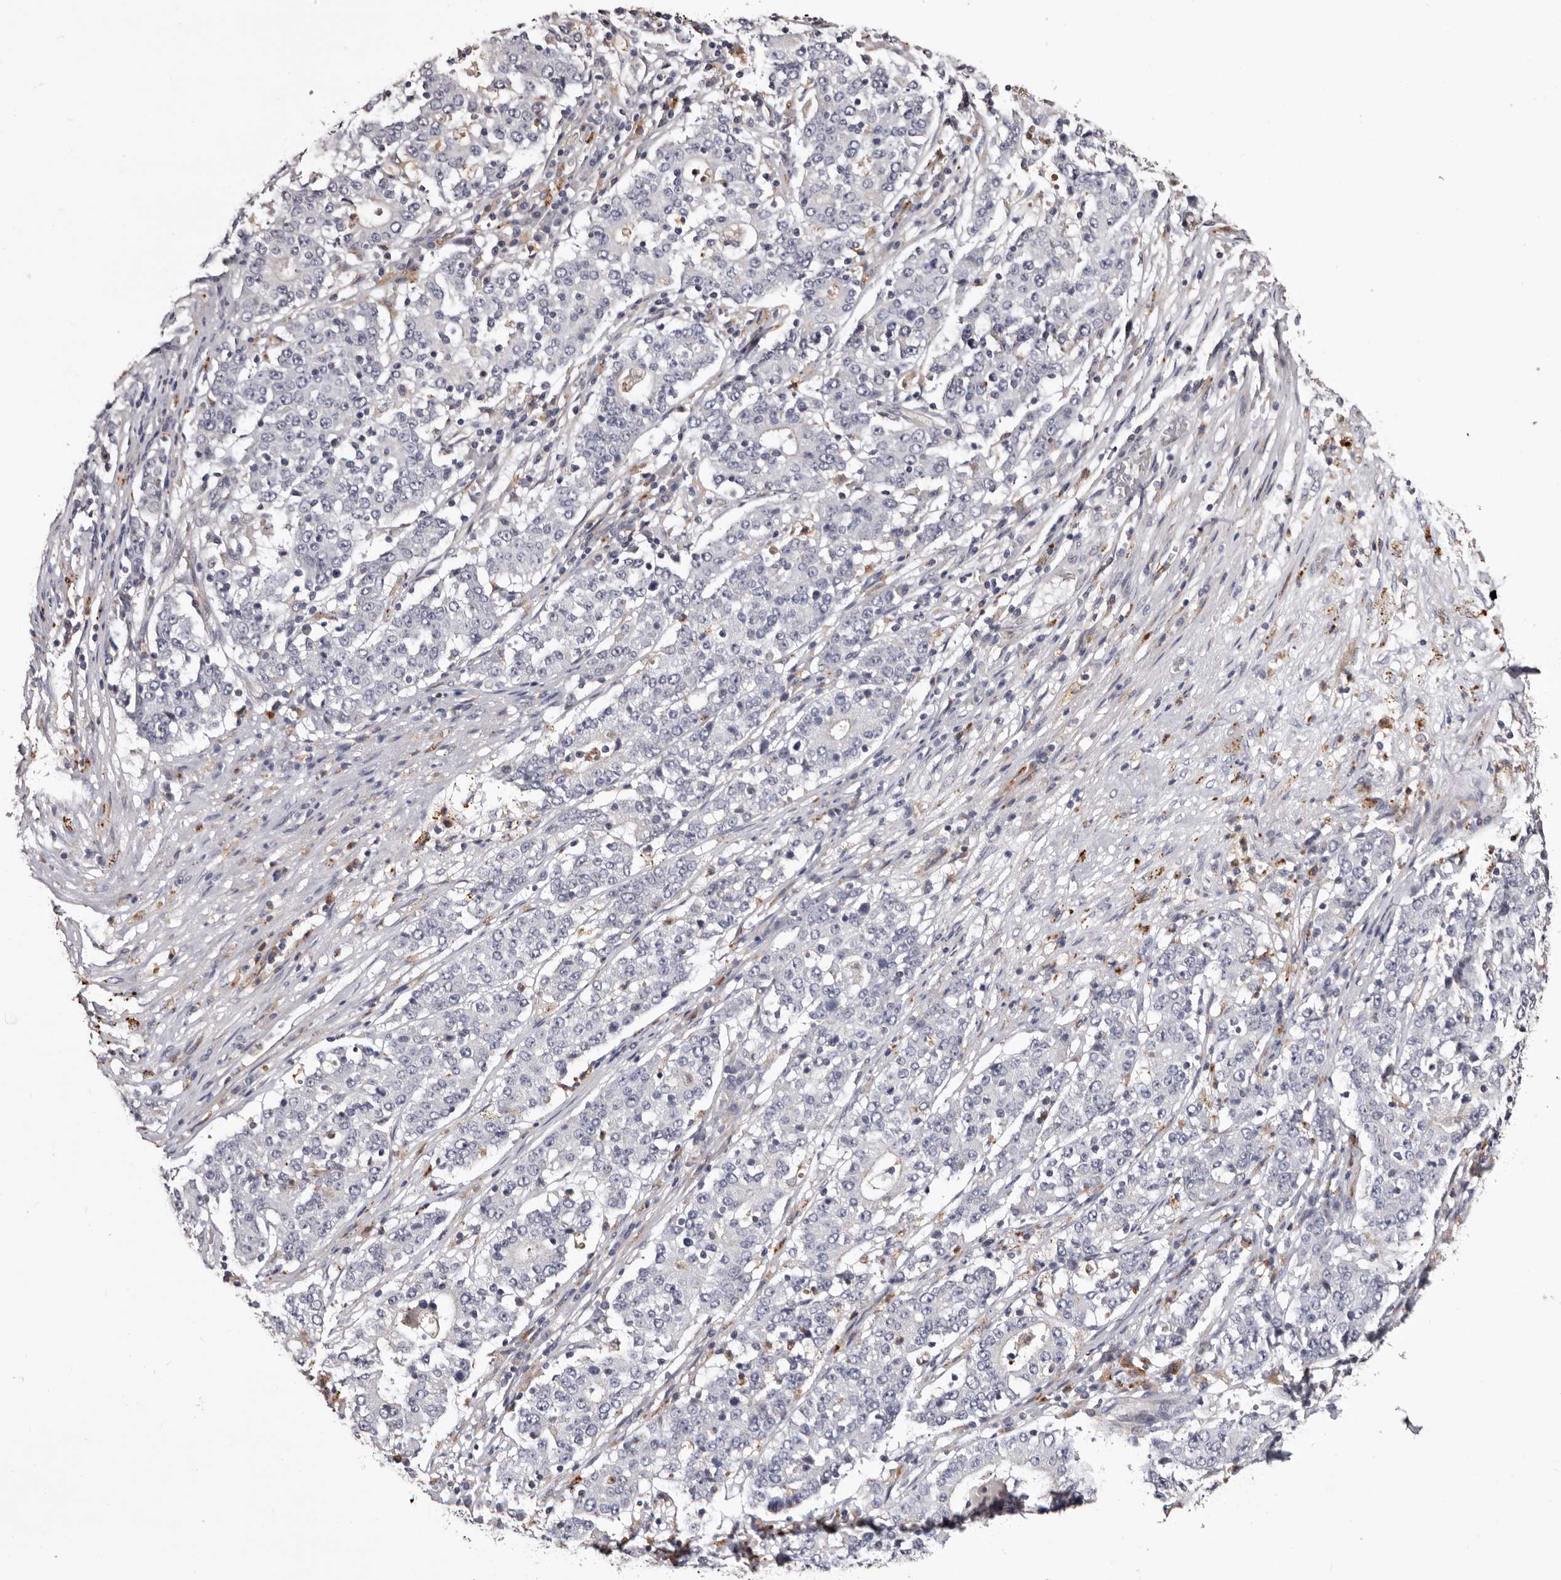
{"staining": {"intensity": "negative", "quantity": "none", "location": "none"}, "tissue": "stomach cancer", "cell_type": "Tumor cells", "image_type": "cancer", "snomed": [{"axis": "morphology", "description": "Adenocarcinoma, NOS"}, {"axis": "topography", "description": "Stomach"}], "caption": "Human stomach adenocarcinoma stained for a protein using immunohistochemistry (IHC) shows no expression in tumor cells.", "gene": "SLC10A4", "patient": {"sex": "male", "age": 59}}